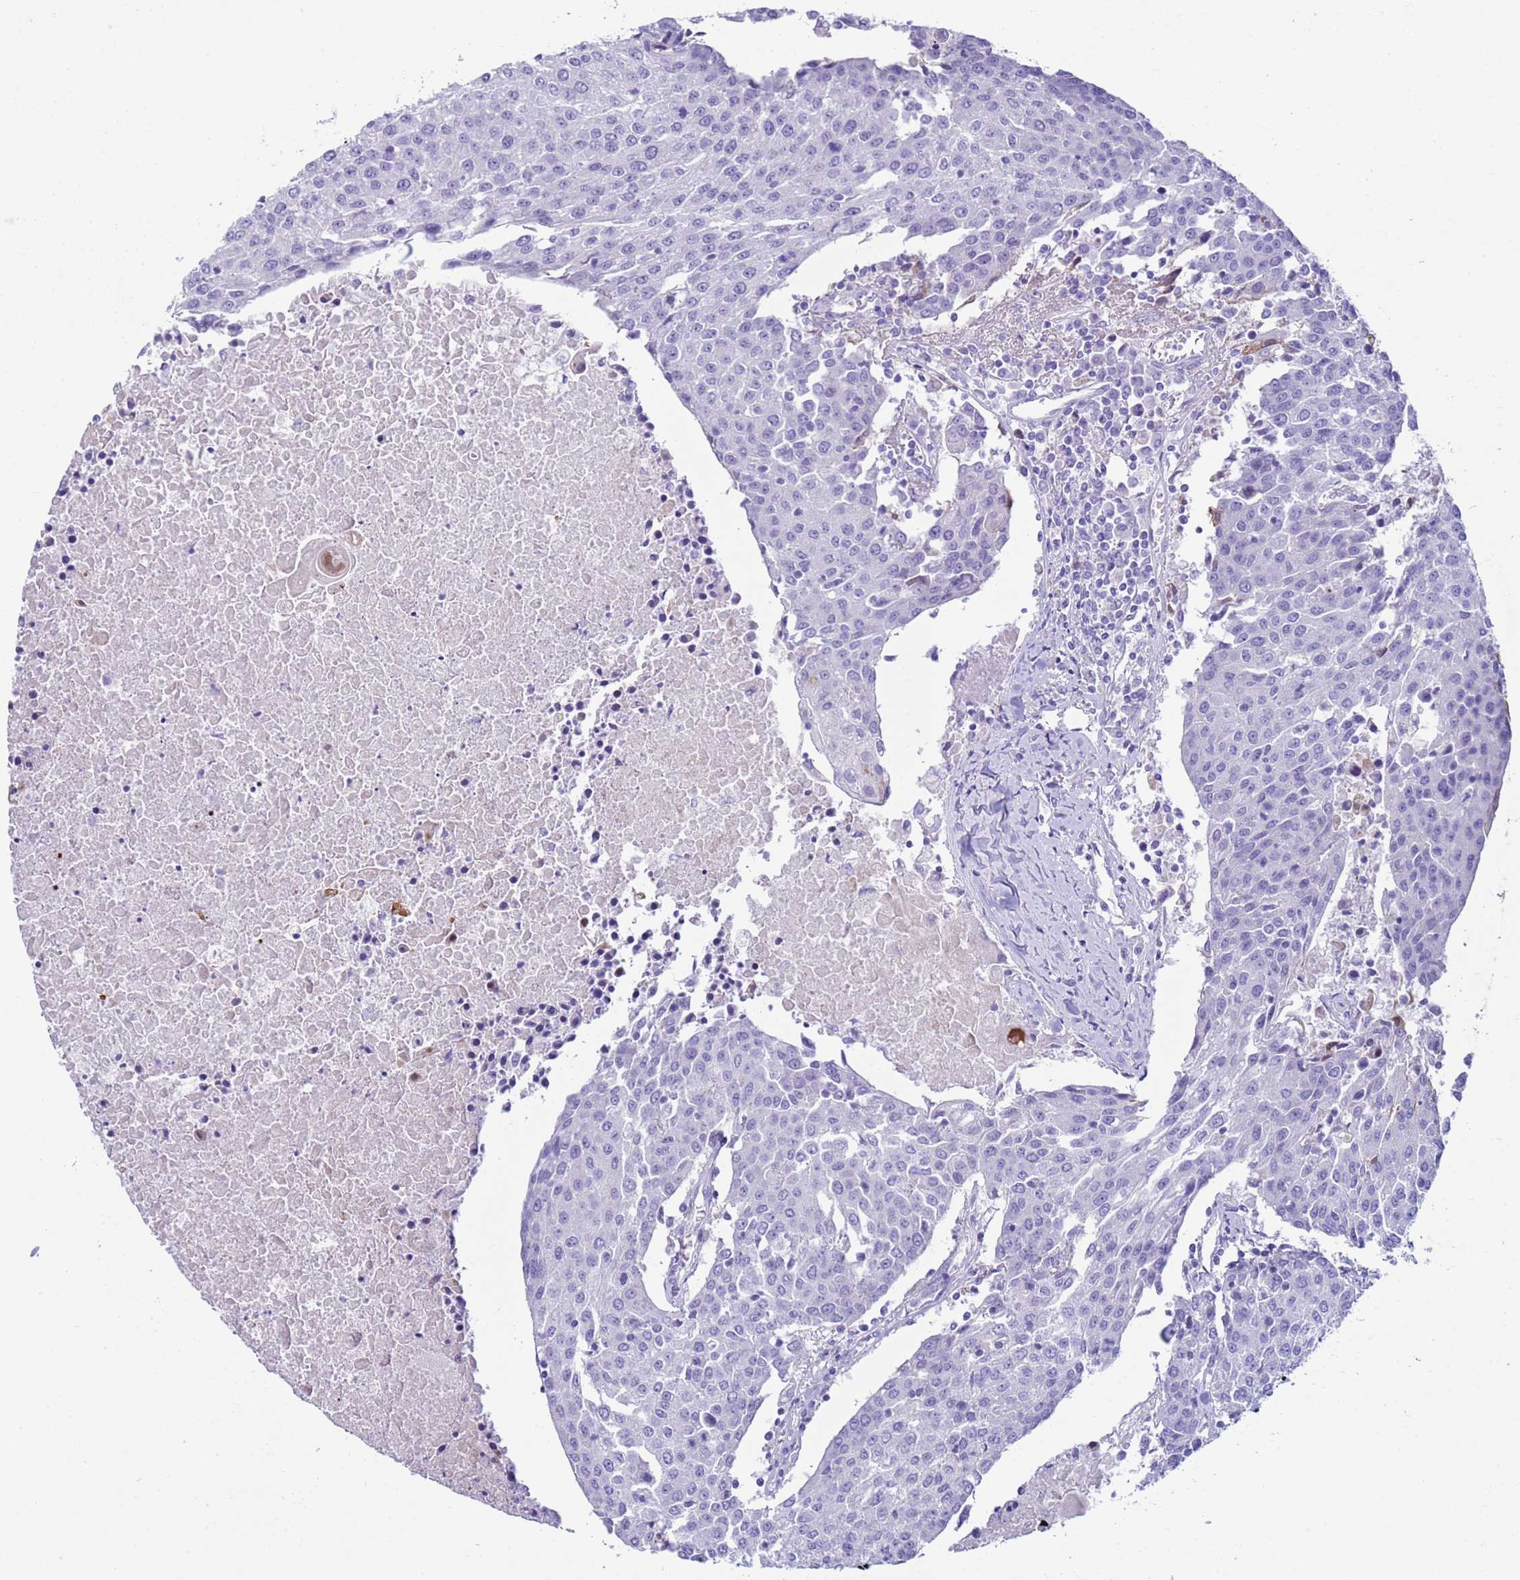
{"staining": {"intensity": "negative", "quantity": "none", "location": "none"}, "tissue": "urothelial cancer", "cell_type": "Tumor cells", "image_type": "cancer", "snomed": [{"axis": "morphology", "description": "Urothelial carcinoma, High grade"}, {"axis": "topography", "description": "Urinary bladder"}], "caption": "IHC micrograph of urothelial carcinoma (high-grade) stained for a protein (brown), which displays no staining in tumor cells.", "gene": "CST4", "patient": {"sex": "female", "age": 85}}